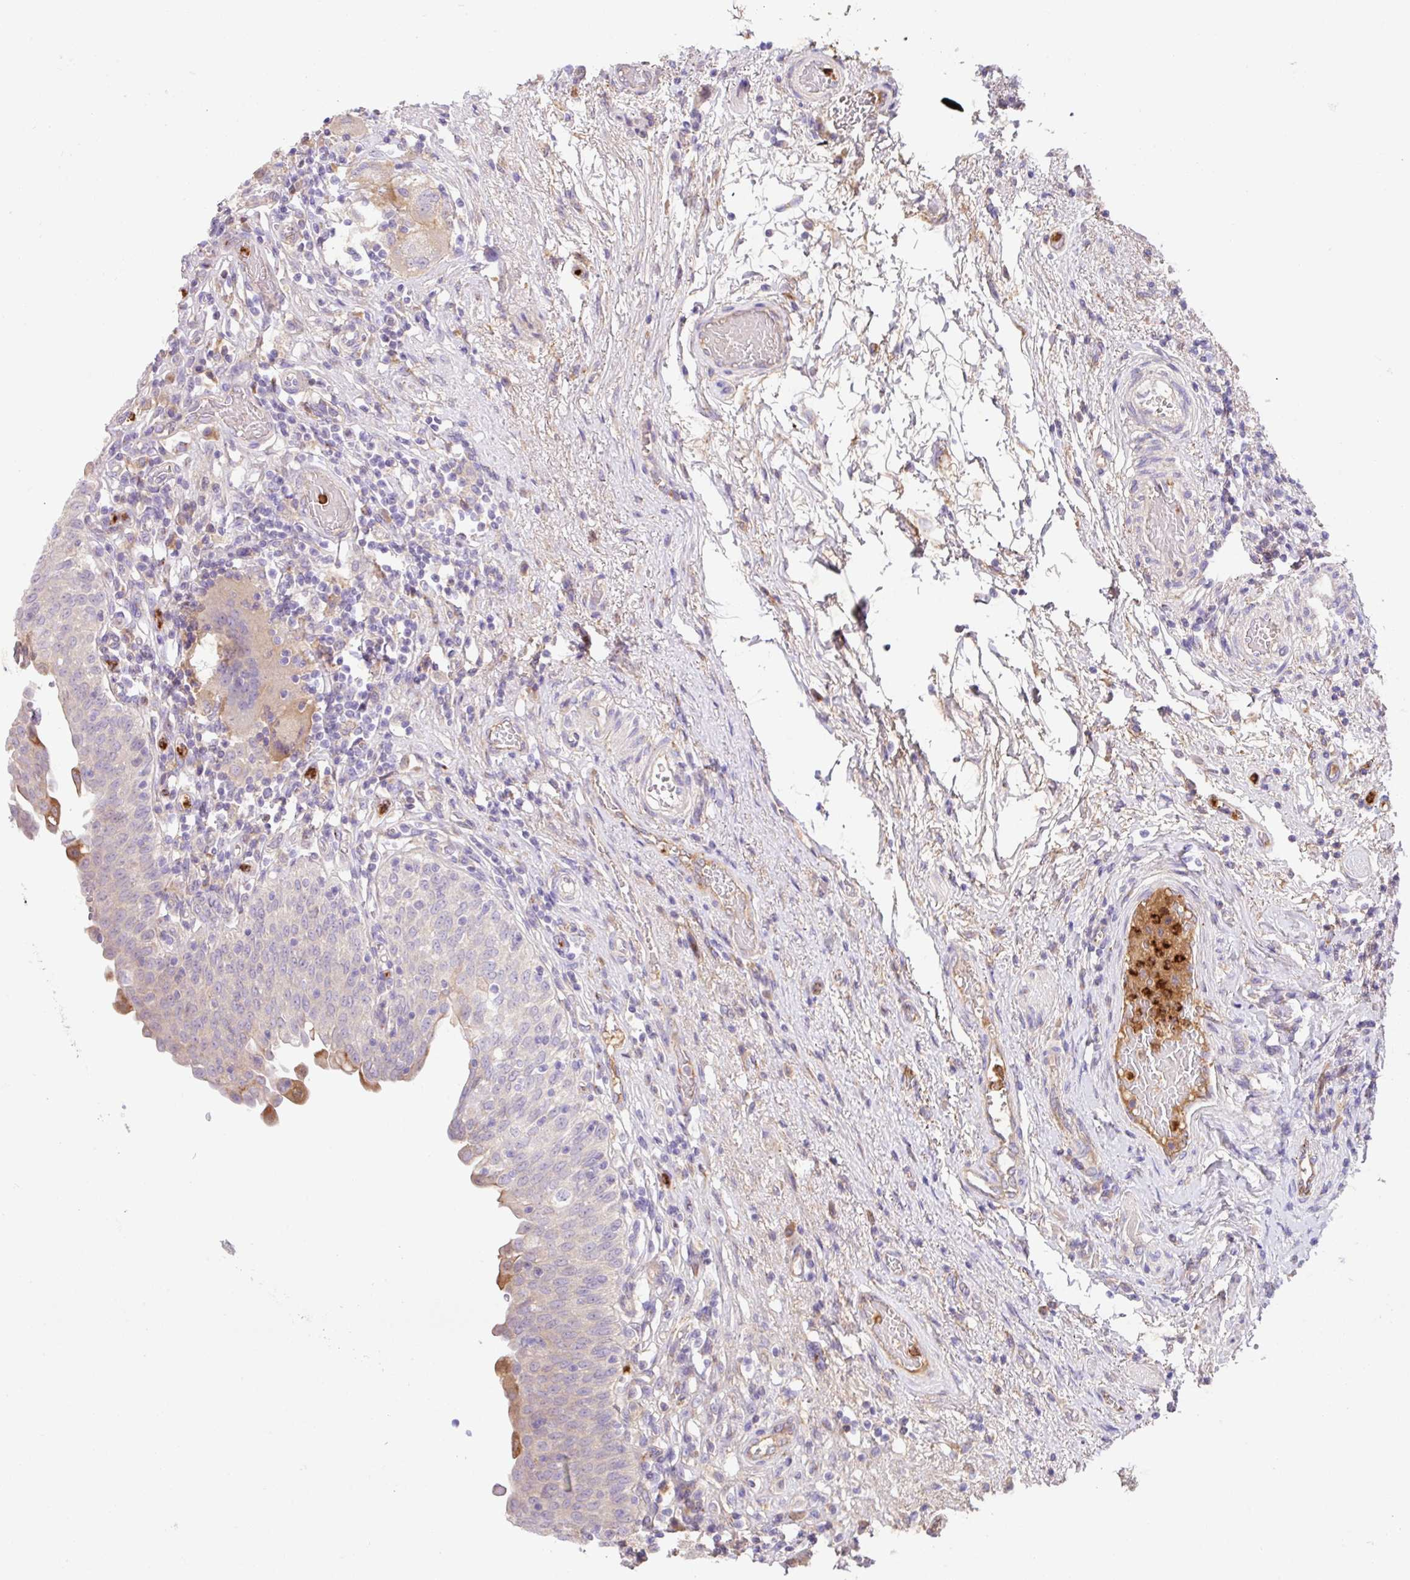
{"staining": {"intensity": "moderate", "quantity": "<25%", "location": "cytoplasmic/membranous"}, "tissue": "urinary bladder", "cell_type": "Urothelial cells", "image_type": "normal", "snomed": [{"axis": "morphology", "description": "Normal tissue, NOS"}, {"axis": "topography", "description": "Urinary bladder"}], "caption": "DAB (3,3'-diaminobenzidine) immunohistochemical staining of normal urinary bladder displays moderate cytoplasmic/membranous protein positivity in about <25% of urothelial cells.", "gene": "CRISP3", "patient": {"sex": "male", "age": 71}}